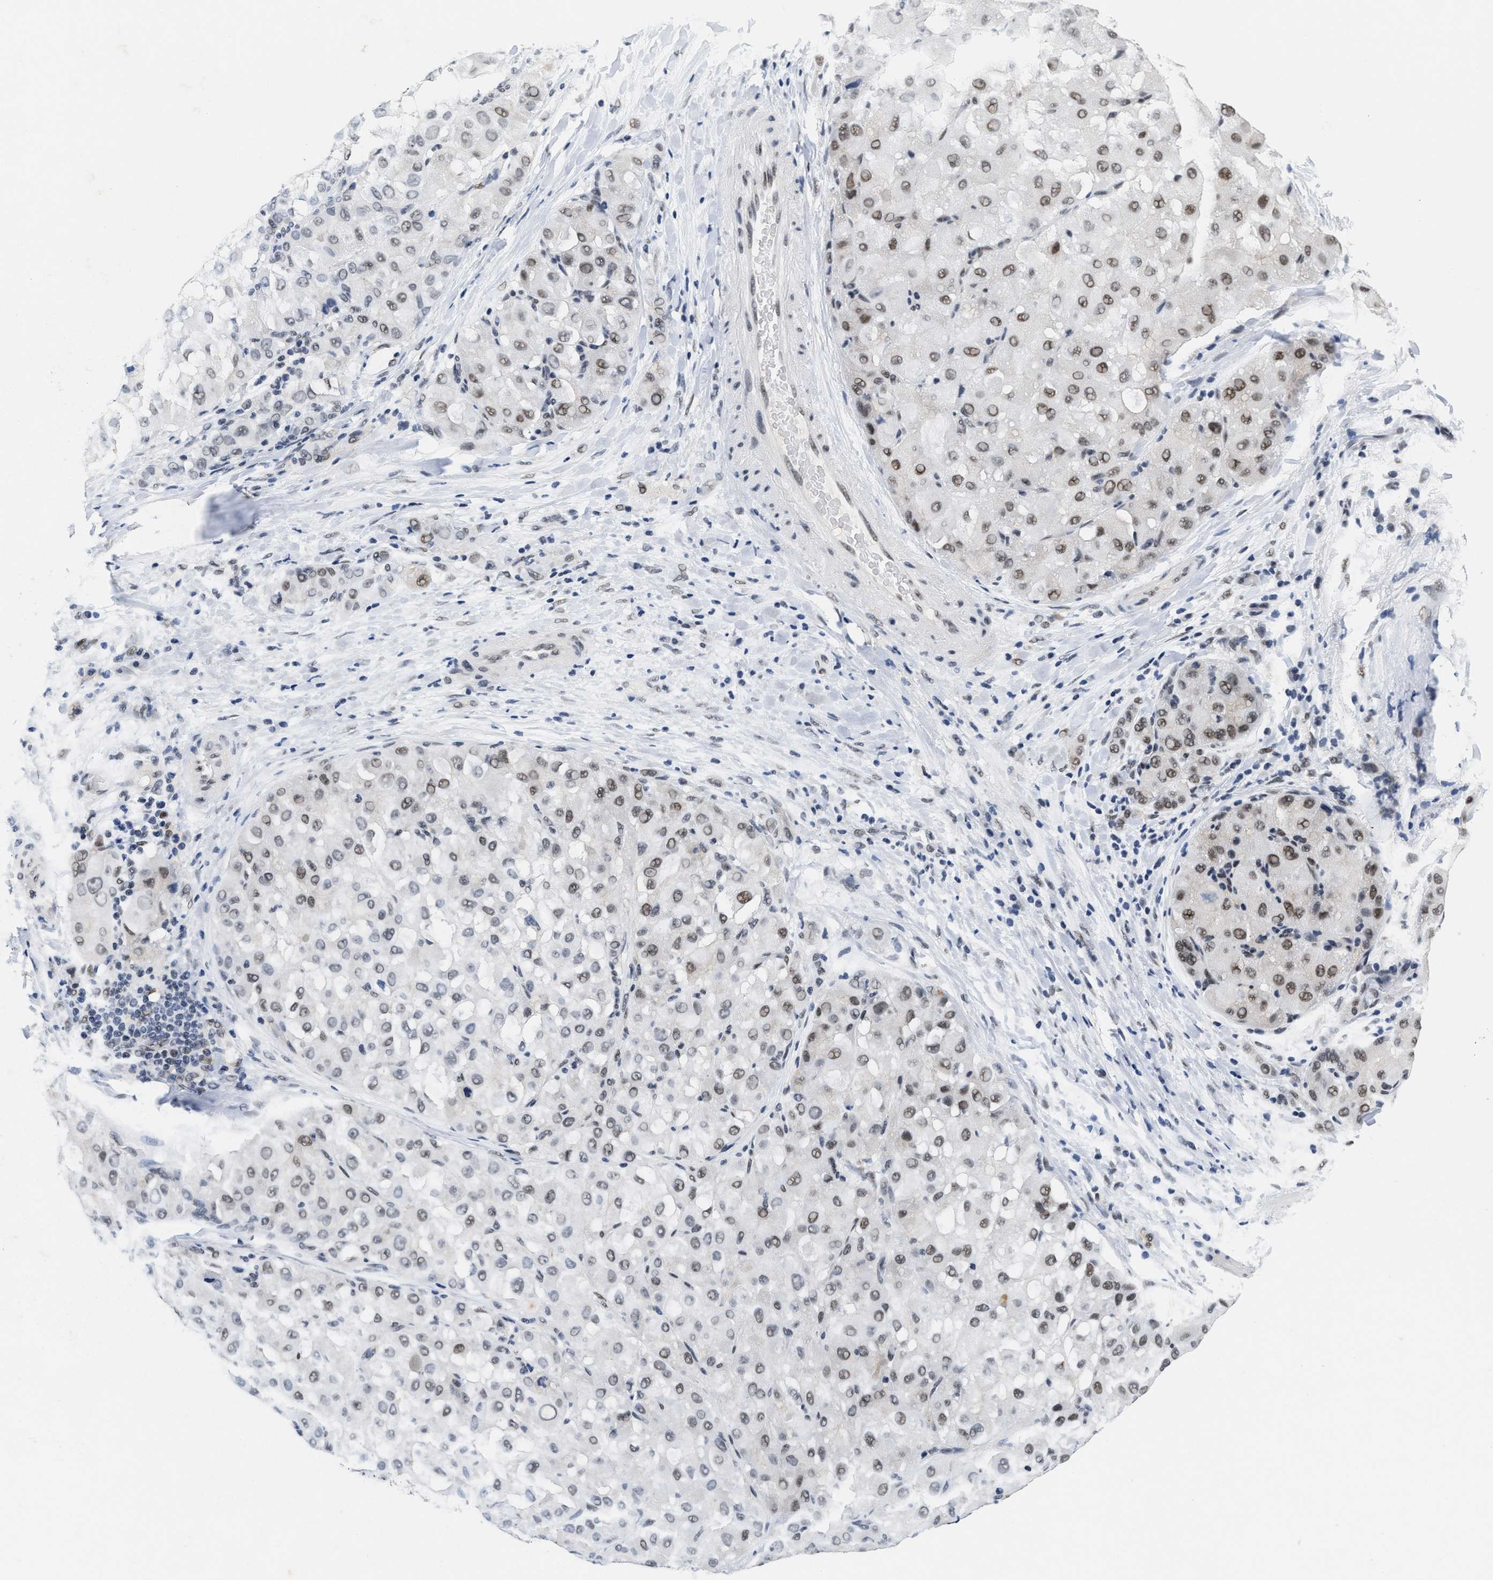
{"staining": {"intensity": "weak", "quantity": "25%-75%", "location": "nuclear"}, "tissue": "liver cancer", "cell_type": "Tumor cells", "image_type": "cancer", "snomed": [{"axis": "morphology", "description": "Carcinoma, Hepatocellular, NOS"}, {"axis": "topography", "description": "Liver"}], "caption": "Immunohistochemistry image of neoplastic tissue: liver cancer (hepatocellular carcinoma) stained using IHC reveals low levels of weak protein expression localized specifically in the nuclear of tumor cells, appearing as a nuclear brown color.", "gene": "INIP", "patient": {"sex": "male", "age": 80}}